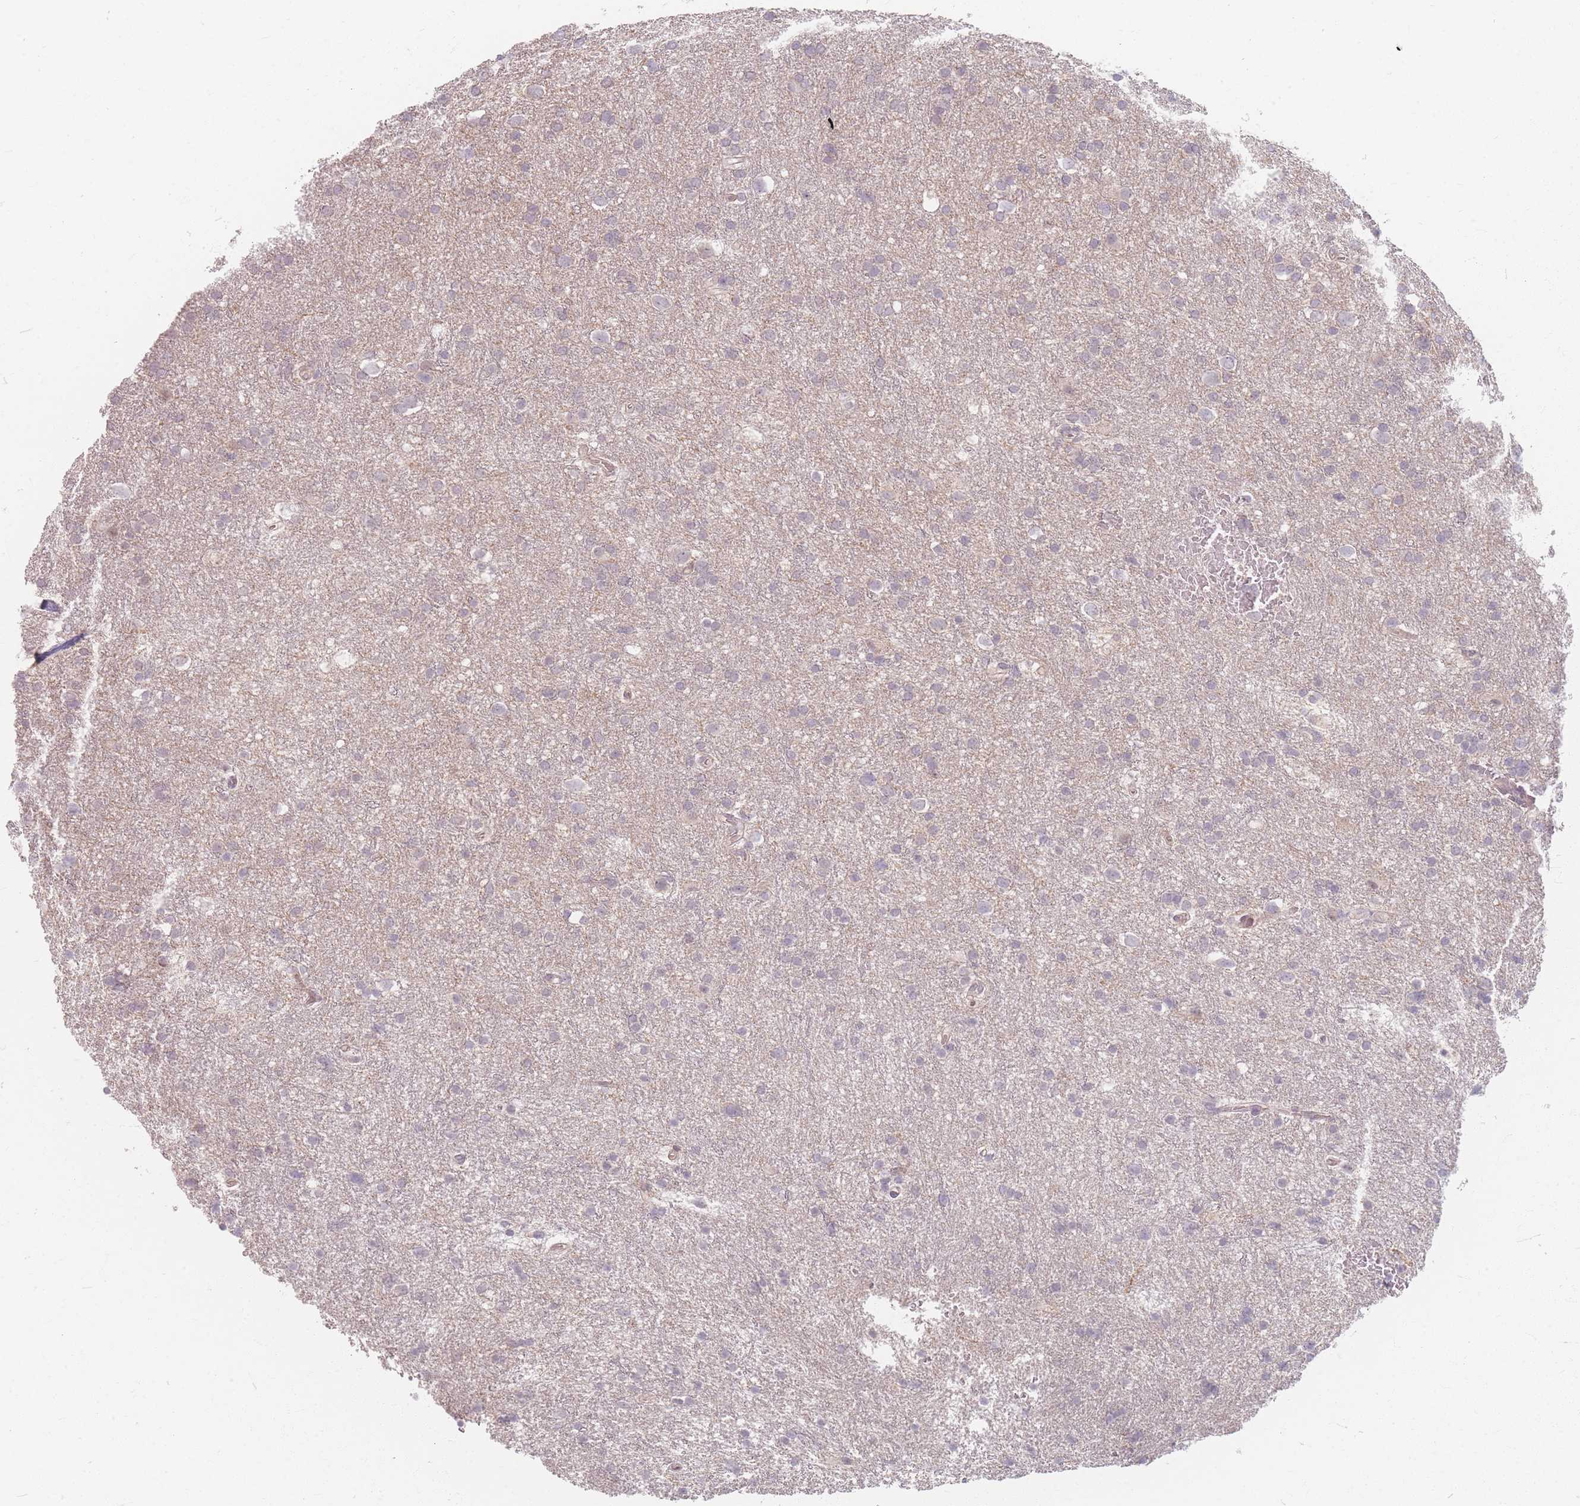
{"staining": {"intensity": "negative", "quantity": "none", "location": "none"}, "tissue": "glioma", "cell_type": "Tumor cells", "image_type": "cancer", "snomed": [{"axis": "morphology", "description": "Glioma, malignant, Low grade"}, {"axis": "topography", "description": "Brain"}], "caption": "The micrograph demonstrates no significant expression in tumor cells of malignant glioma (low-grade).", "gene": "GABRA6", "patient": {"sex": "female", "age": 32}}